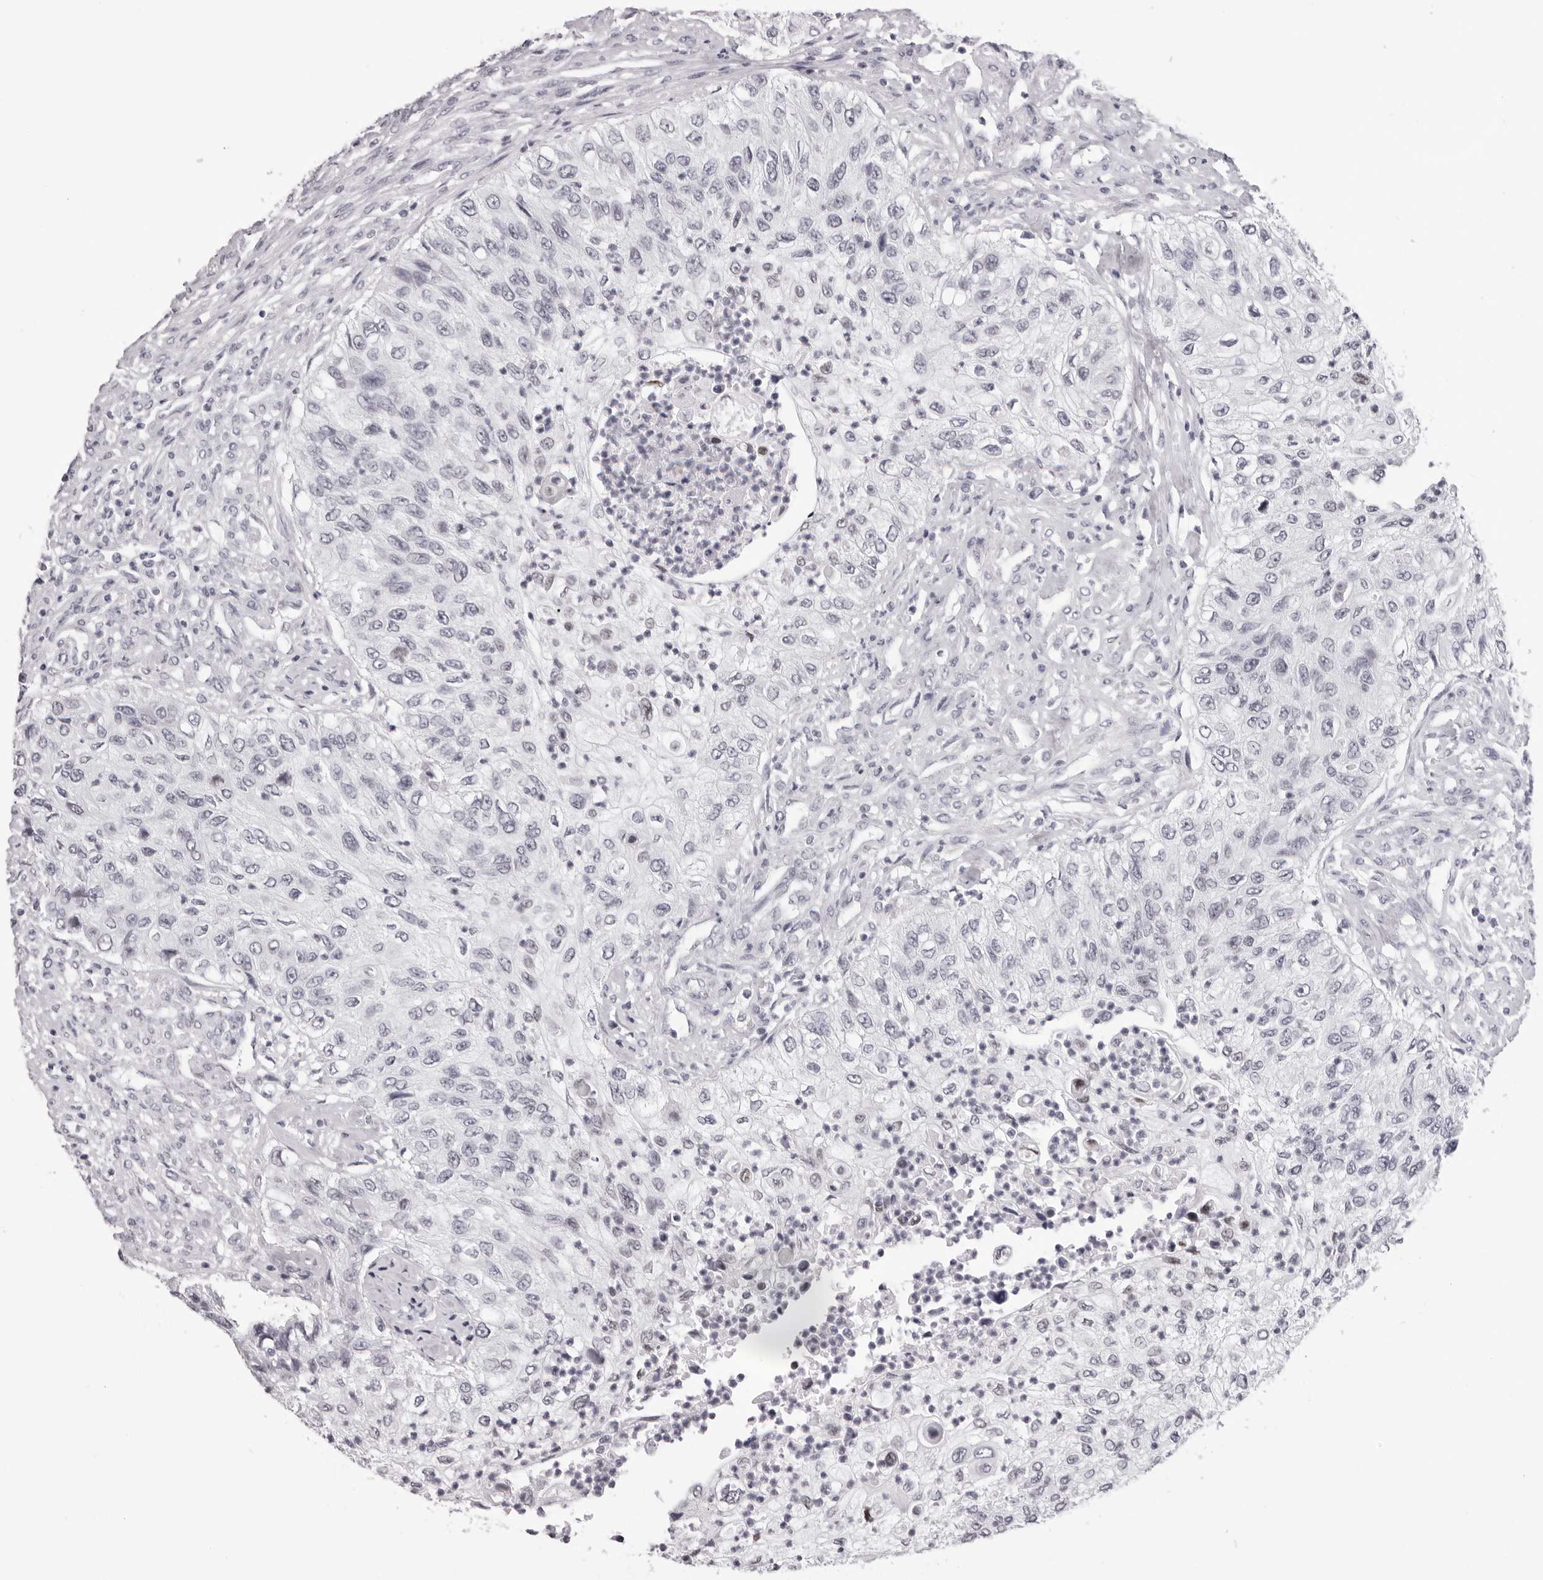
{"staining": {"intensity": "negative", "quantity": "none", "location": "none"}, "tissue": "urothelial cancer", "cell_type": "Tumor cells", "image_type": "cancer", "snomed": [{"axis": "morphology", "description": "Urothelial carcinoma, High grade"}, {"axis": "topography", "description": "Urinary bladder"}], "caption": "Protein analysis of urothelial carcinoma (high-grade) exhibits no significant staining in tumor cells. (DAB (3,3'-diaminobenzidine) immunohistochemistry (IHC) visualized using brightfield microscopy, high magnification).", "gene": "MAFK", "patient": {"sex": "female", "age": 60}}